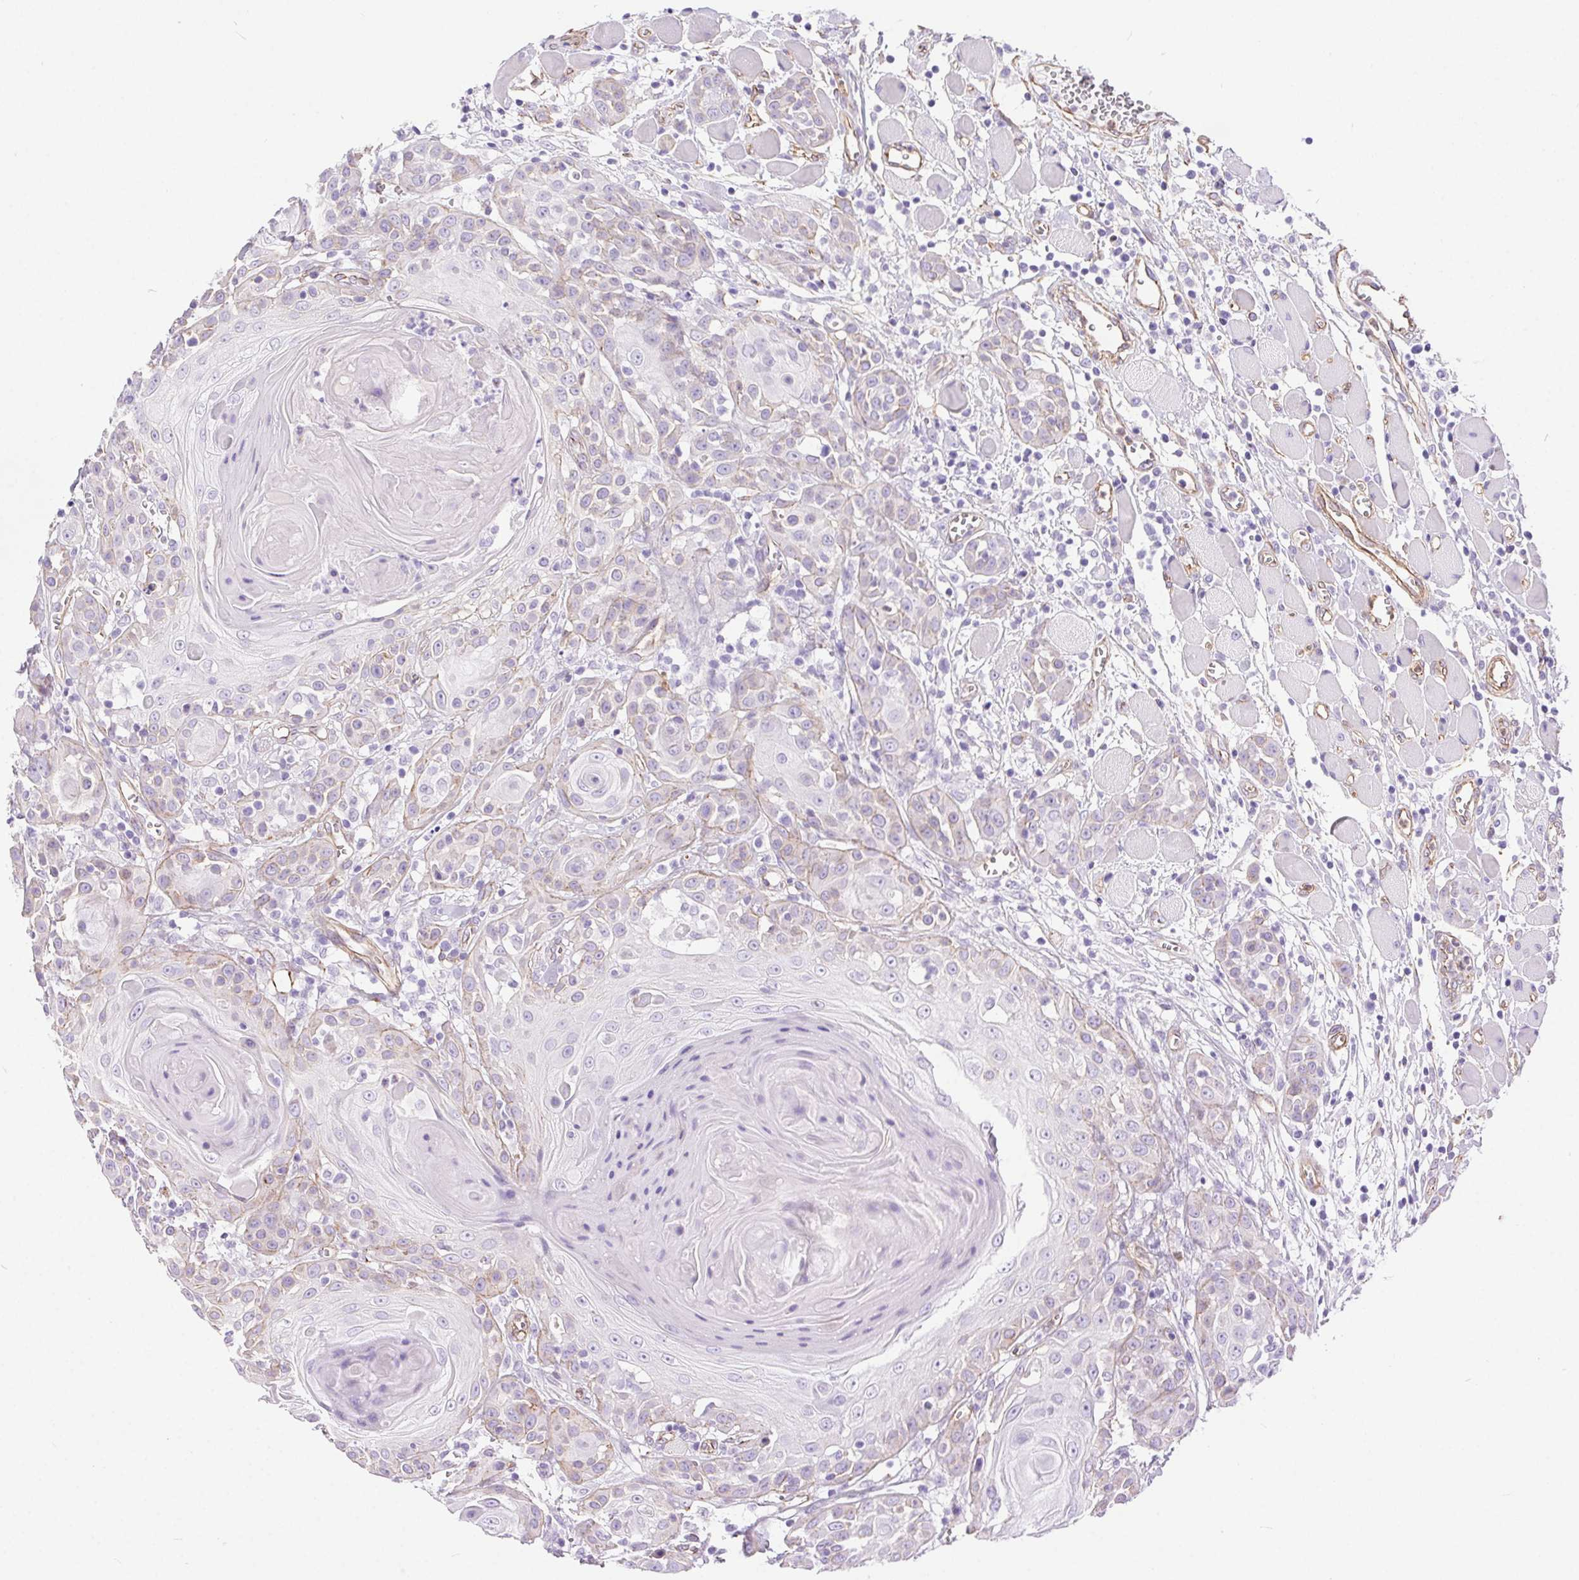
{"staining": {"intensity": "weak", "quantity": "<25%", "location": "cytoplasmic/membranous"}, "tissue": "head and neck cancer", "cell_type": "Tumor cells", "image_type": "cancer", "snomed": [{"axis": "morphology", "description": "Squamous cell carcinoma, NOS"}, {"axis": "topography", "description": "Head-Neck"}], "caption": "Immunohistochemistry (IHC) image of human head and neck squamous cell carcinoma stained for a protein (brown), which displays no positivity in tumor cells.", "gene": "SHCBP1L", "patient": {"sex": "female", "age": 80}}